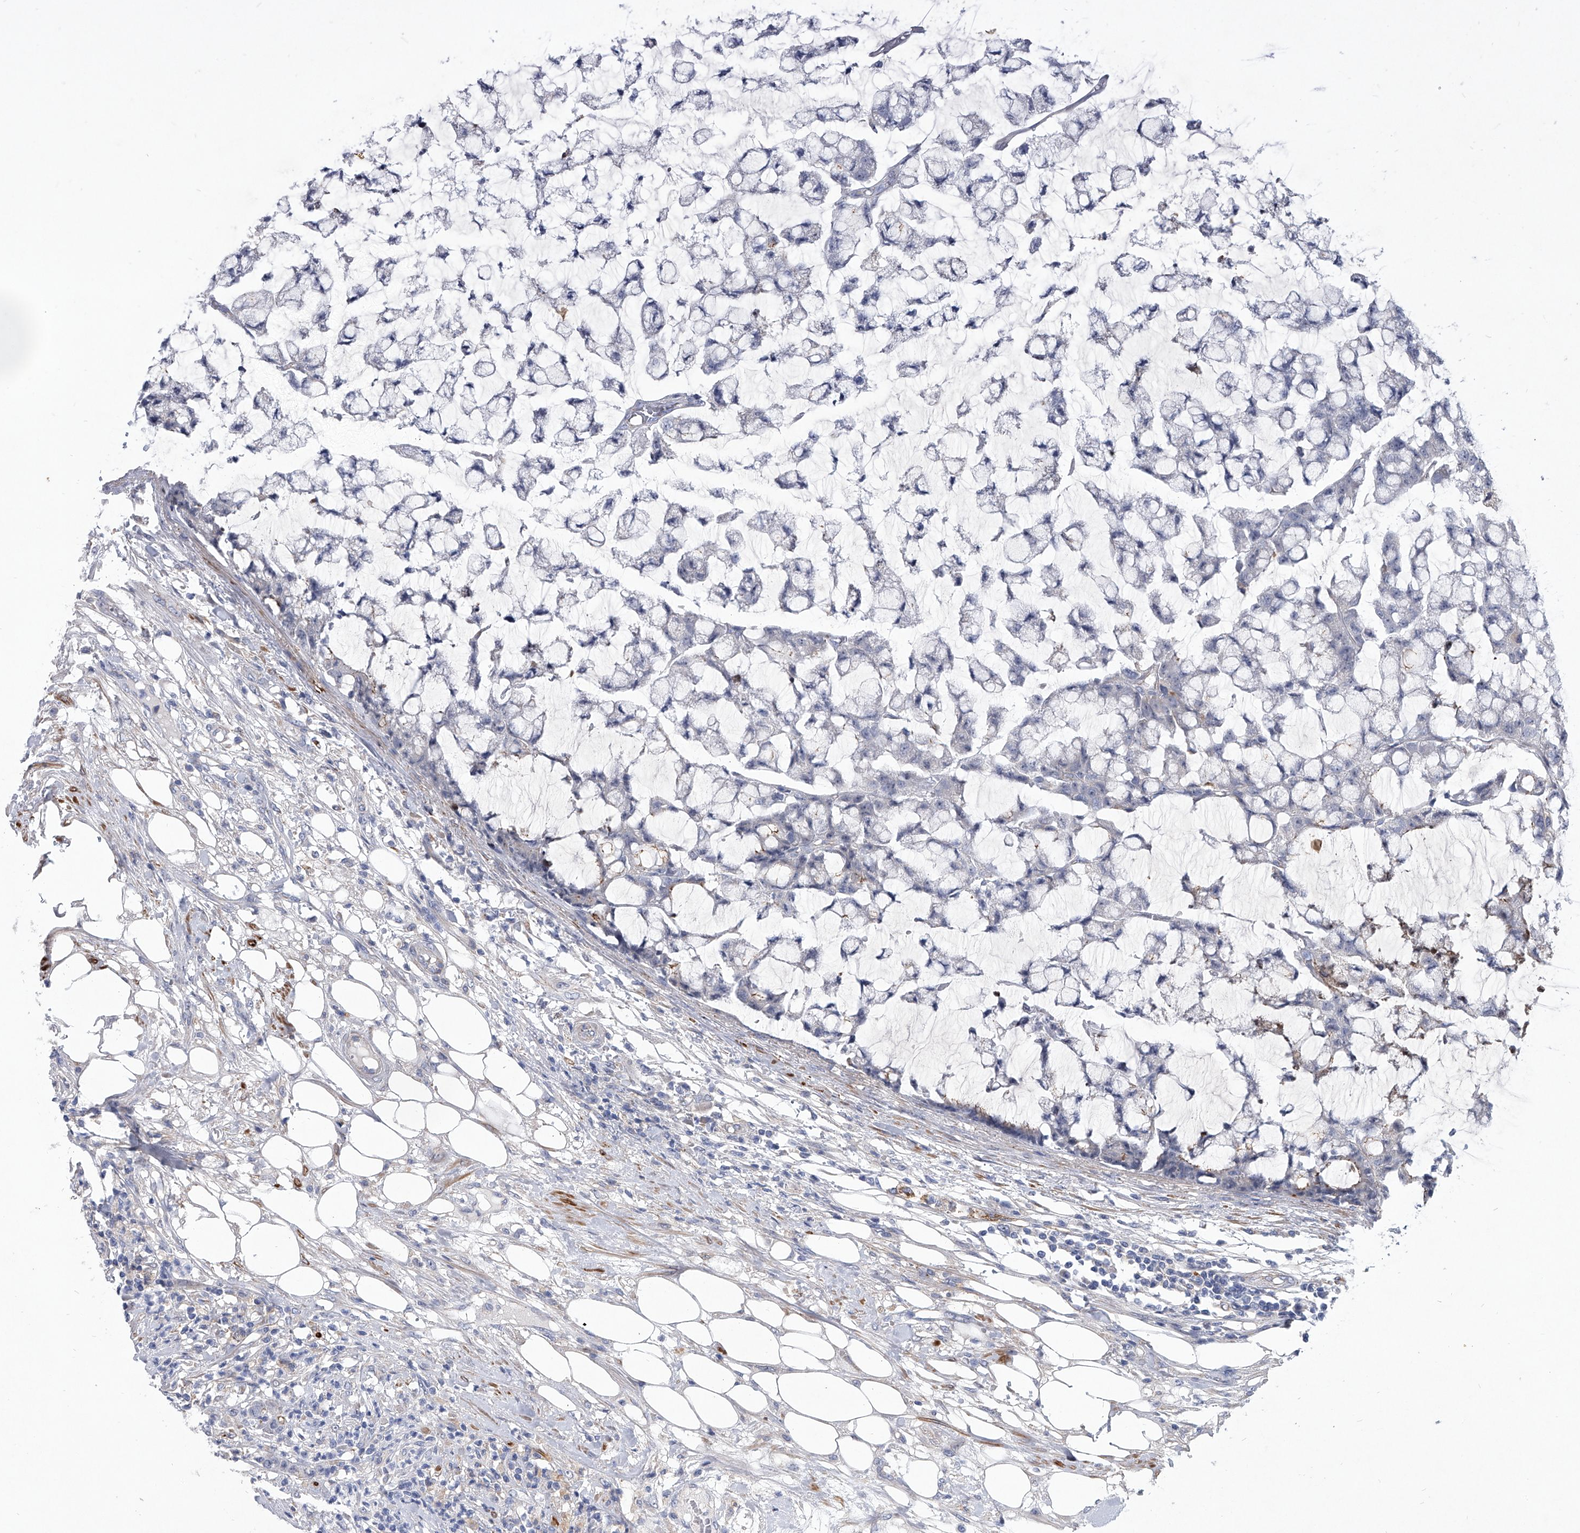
{"staining": {"intensity": "negative", "quantity": "none", "location": "none"}, "tissue": "colorectal cancer", "cell_type": "Tumor cells", "image_type": "cancer", "snomed": [{"axis": "morphology", "description": "Adenocarcinoma, NOS"}, {"axis": "topography", "description": "Colon"}], "caption": "This is an immunohistochemistry (IHC) image of colorectal cancer (adenocarcinoma). There is no staining in tumor cells.", "gene": "MINDY4", "patient": {"sex": "female", "age": 84}}